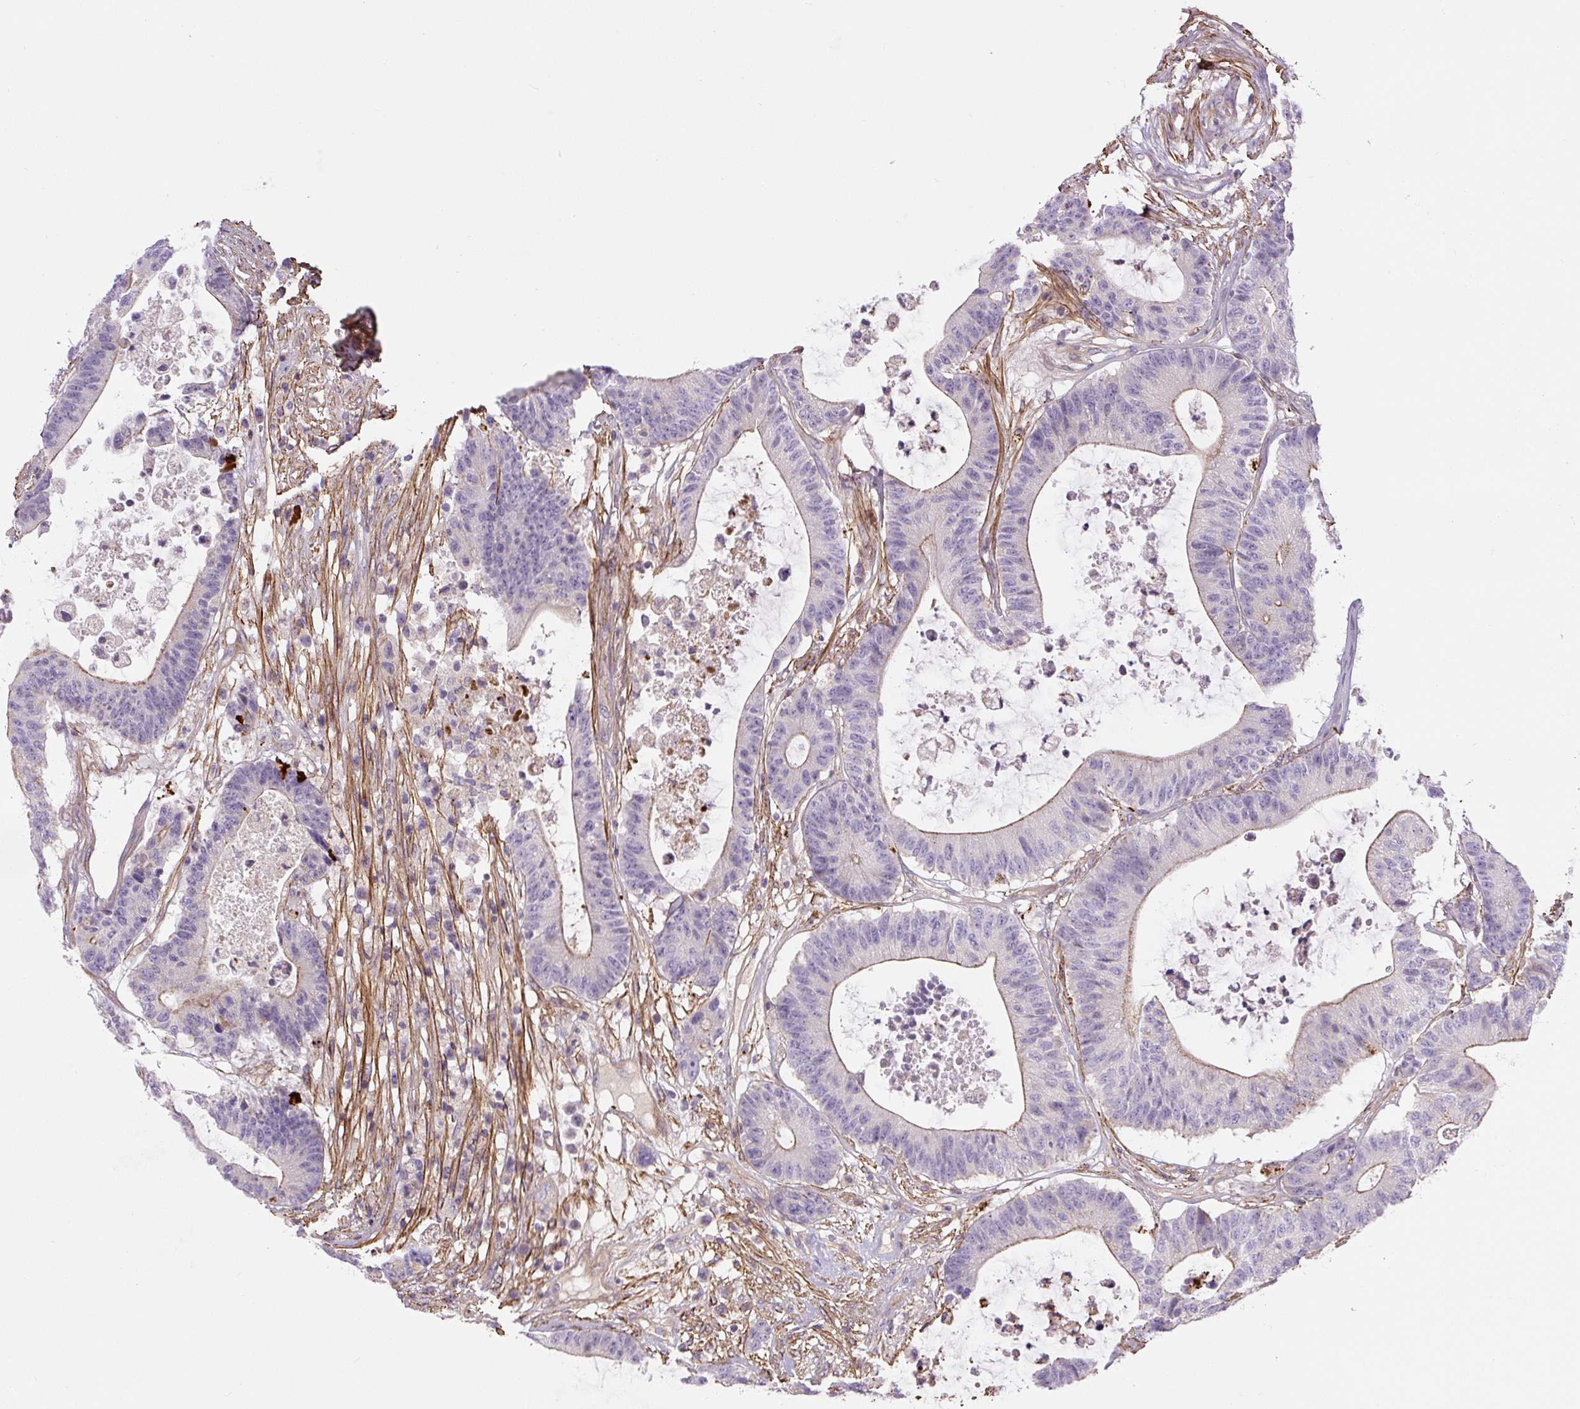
{"staining": {"intensity": "moderate", "quantity": "25%-75%", "location": "cytoplasmic/membranous"}, "tissue": "colorectal cancer", "cell_type": "Tumor cells", "image_type": "cancer", "snomed": [{"axis": "morphology", "description": "Adenocarcinoma, NOS"}, {"axis": "topography", "description": "Colon"}], "caption": "The photomicrograph demonstrates a brown stain indicating the presence of a protein in the cytoplasmic/membranous of tumor cells in colorectal cancer. Using DAB (brown) and hematoxylin (blue) stains, captured at high magnification using brightfield microscopy.", "gene": "CCNI2", "patient": {"sex": "female", "age": 84}}